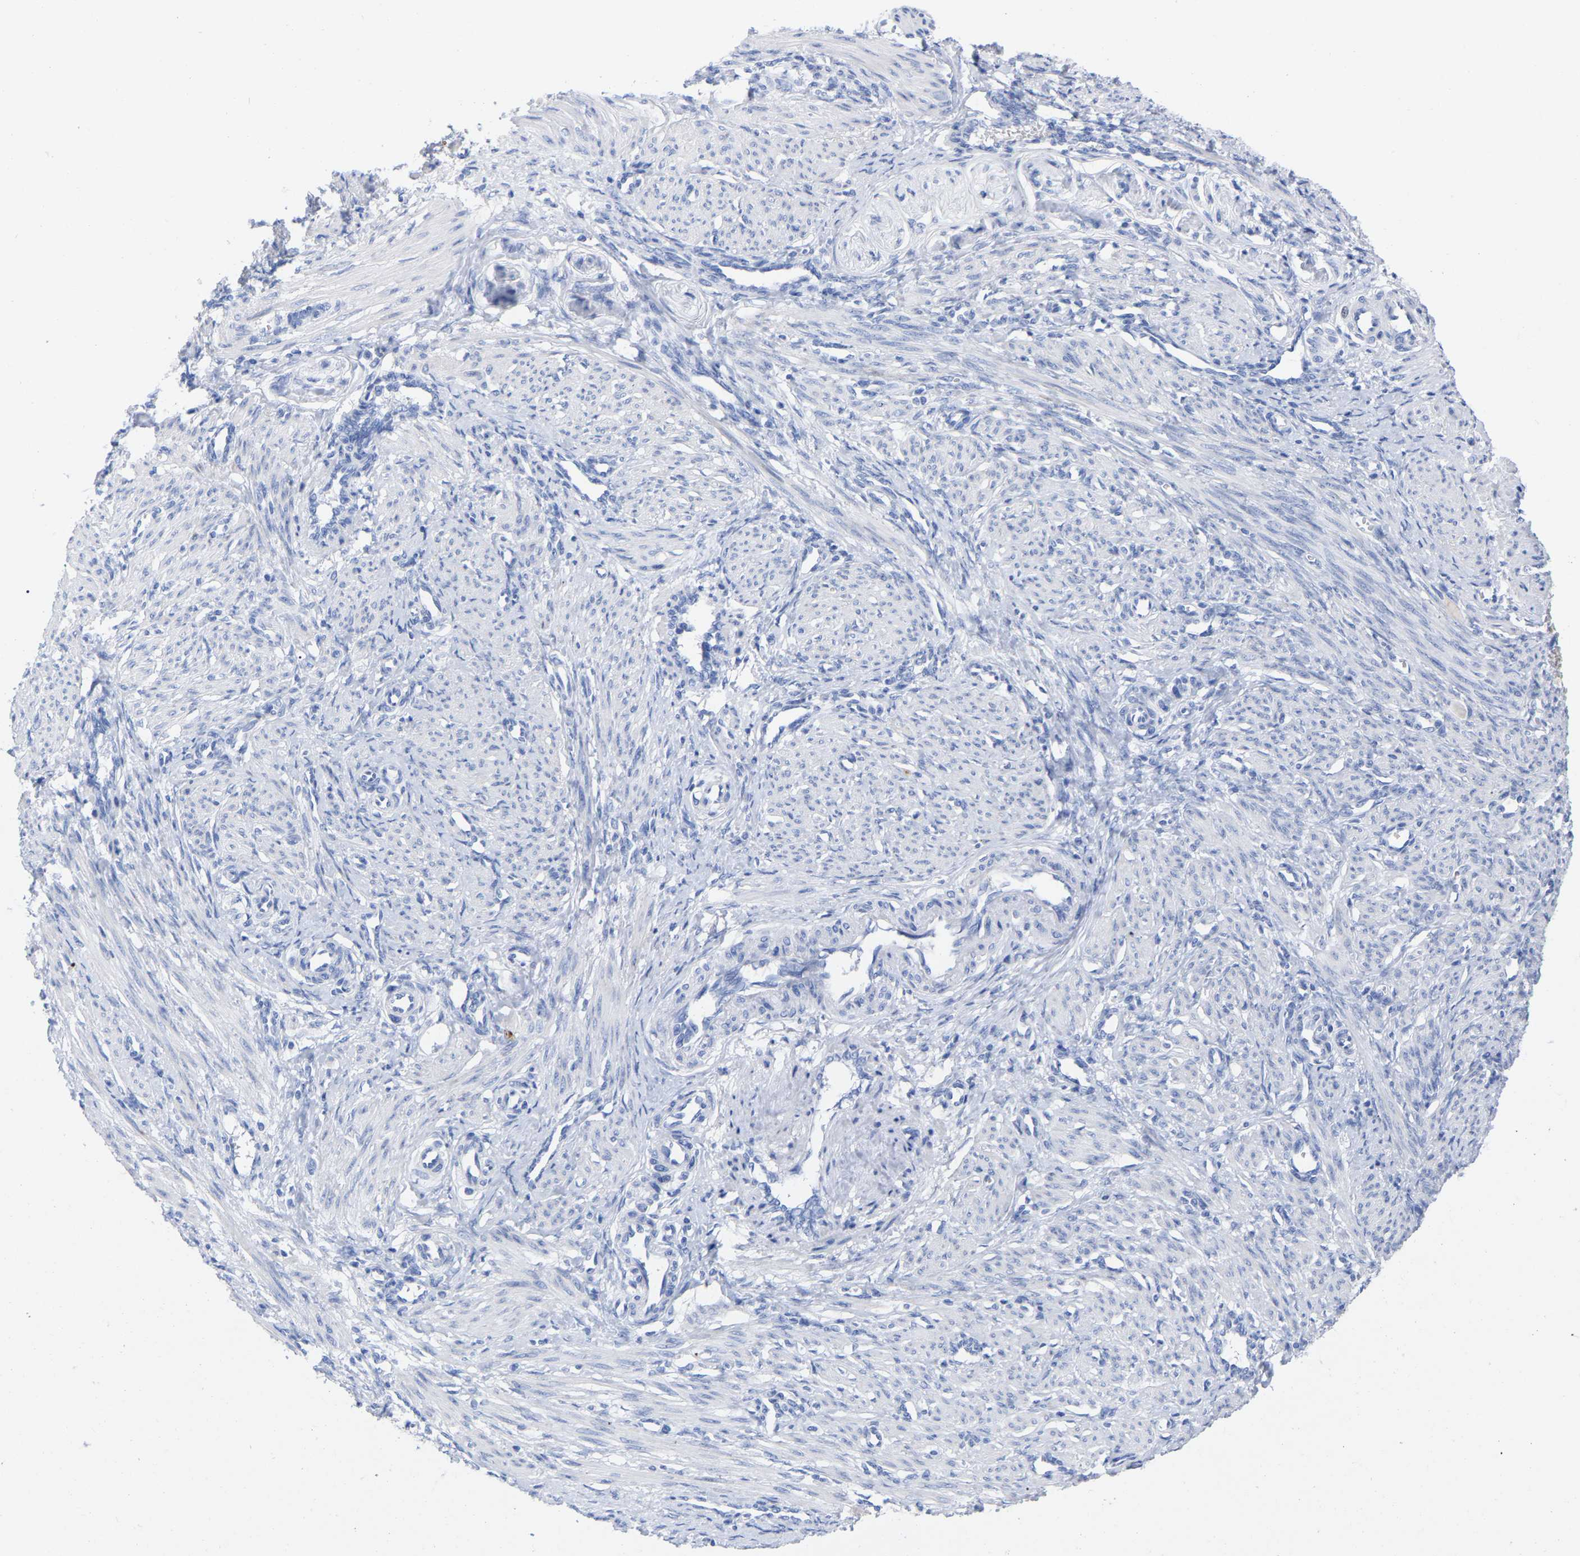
{"staining": {"intensity": "negative", "quantity": "none", "location": "none"}, "tissue": "smooth muscle", "cell_type": "Smooth muscle cells", "image_type": "normal", "snomed": [{"axis": "morphology", "description": "Normal tissue, NOS"}, {"axis": "topography", "description": "Endometrium"}], "caption": "The IHC image has no significant staining in smooth muscle cells of smooth muscle.", "gene": "HAPLN1", "patient": {"sex": "female", "age": 33}}